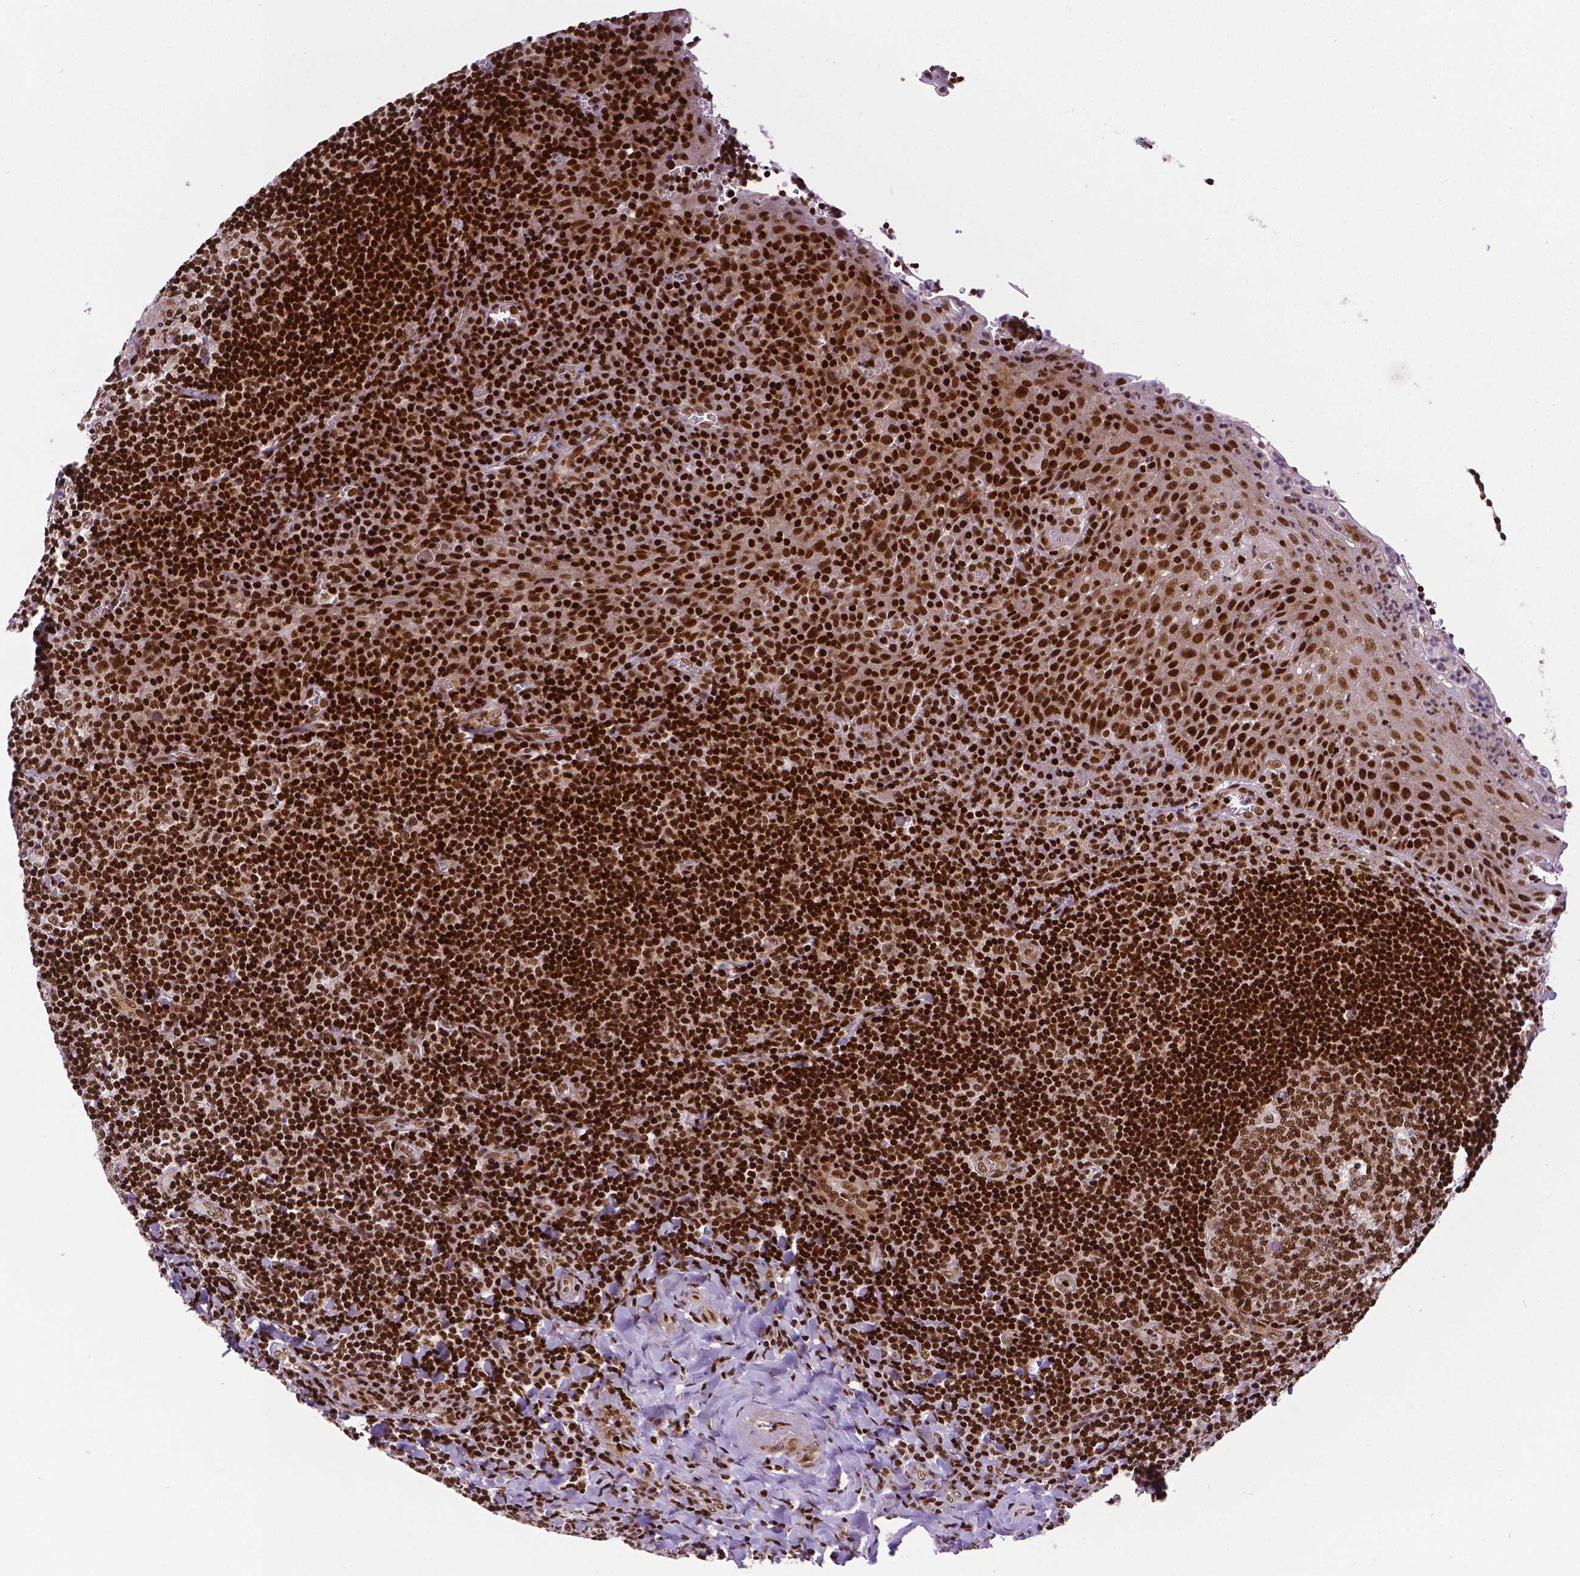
{"staining": {"intensity": "strong", "quantity": ">75%", "location": "nuclear"}, "tissue": "tonsil", "cell_type": "Germinal center cells", "image_type": "normal", "snomed": [{"axis": "morphology", "description": "Normal tissue, NOS"}, {"axis": "morphology", "description": "Inflammation, NOS"}, {"axis": "topography", "description": "Tonsil"}], "caption": "The image exhibits immunohistochemical staining of benign tonsil. There is strong nuclear staining is present in approximately >75% of germinal center cells. The staining was performed using DAB (3,3'-diaminobenzidine) to visualize the protein expression in brown, while the nuclei were stained in blue with hematoxylin (Magnification: 20x).", "gene": "CTCF", "patient": {"sex": "female", "age": 31}}